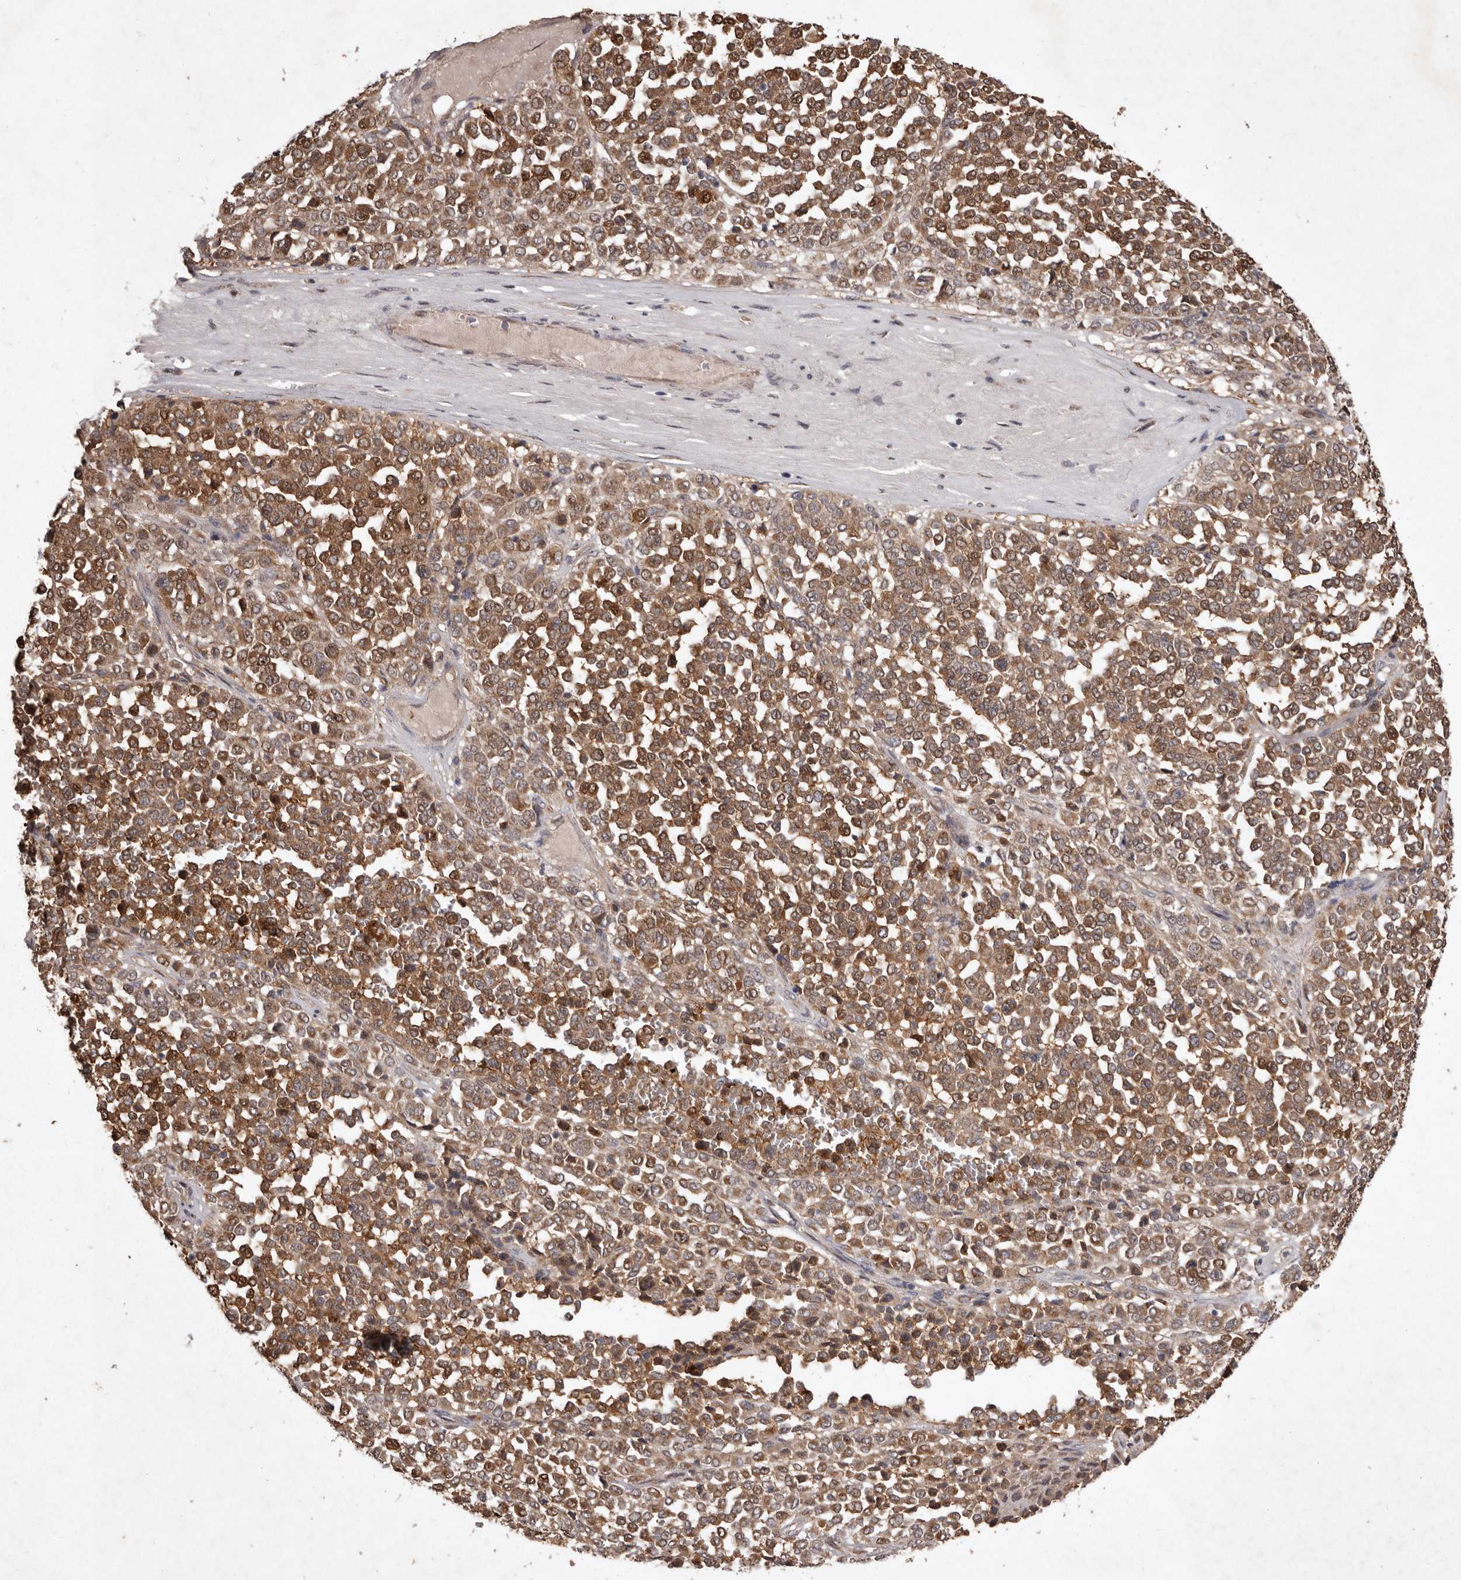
{"staining": {"intensity": "moderate", "quantity": ">75%", "location": "cytoplasmic/membranous"}, "tissue": "melanoma", "cell_type": "Tumor cells", "image_type": "cancer", "snomed": [{"axis": "morphology", "description": "Malignant melanoma, Metastatic site"}, {"axis": "topography", "description": "Pancreas"}], "caption": "This is an image of immunohistochemistry (IHC) staining of melanoma, which shows moderate expression in the cytoplasmic/membranous of tumor cells.", "gene": "FLAD1", "patient": {"sex": "female", "age": 30}}